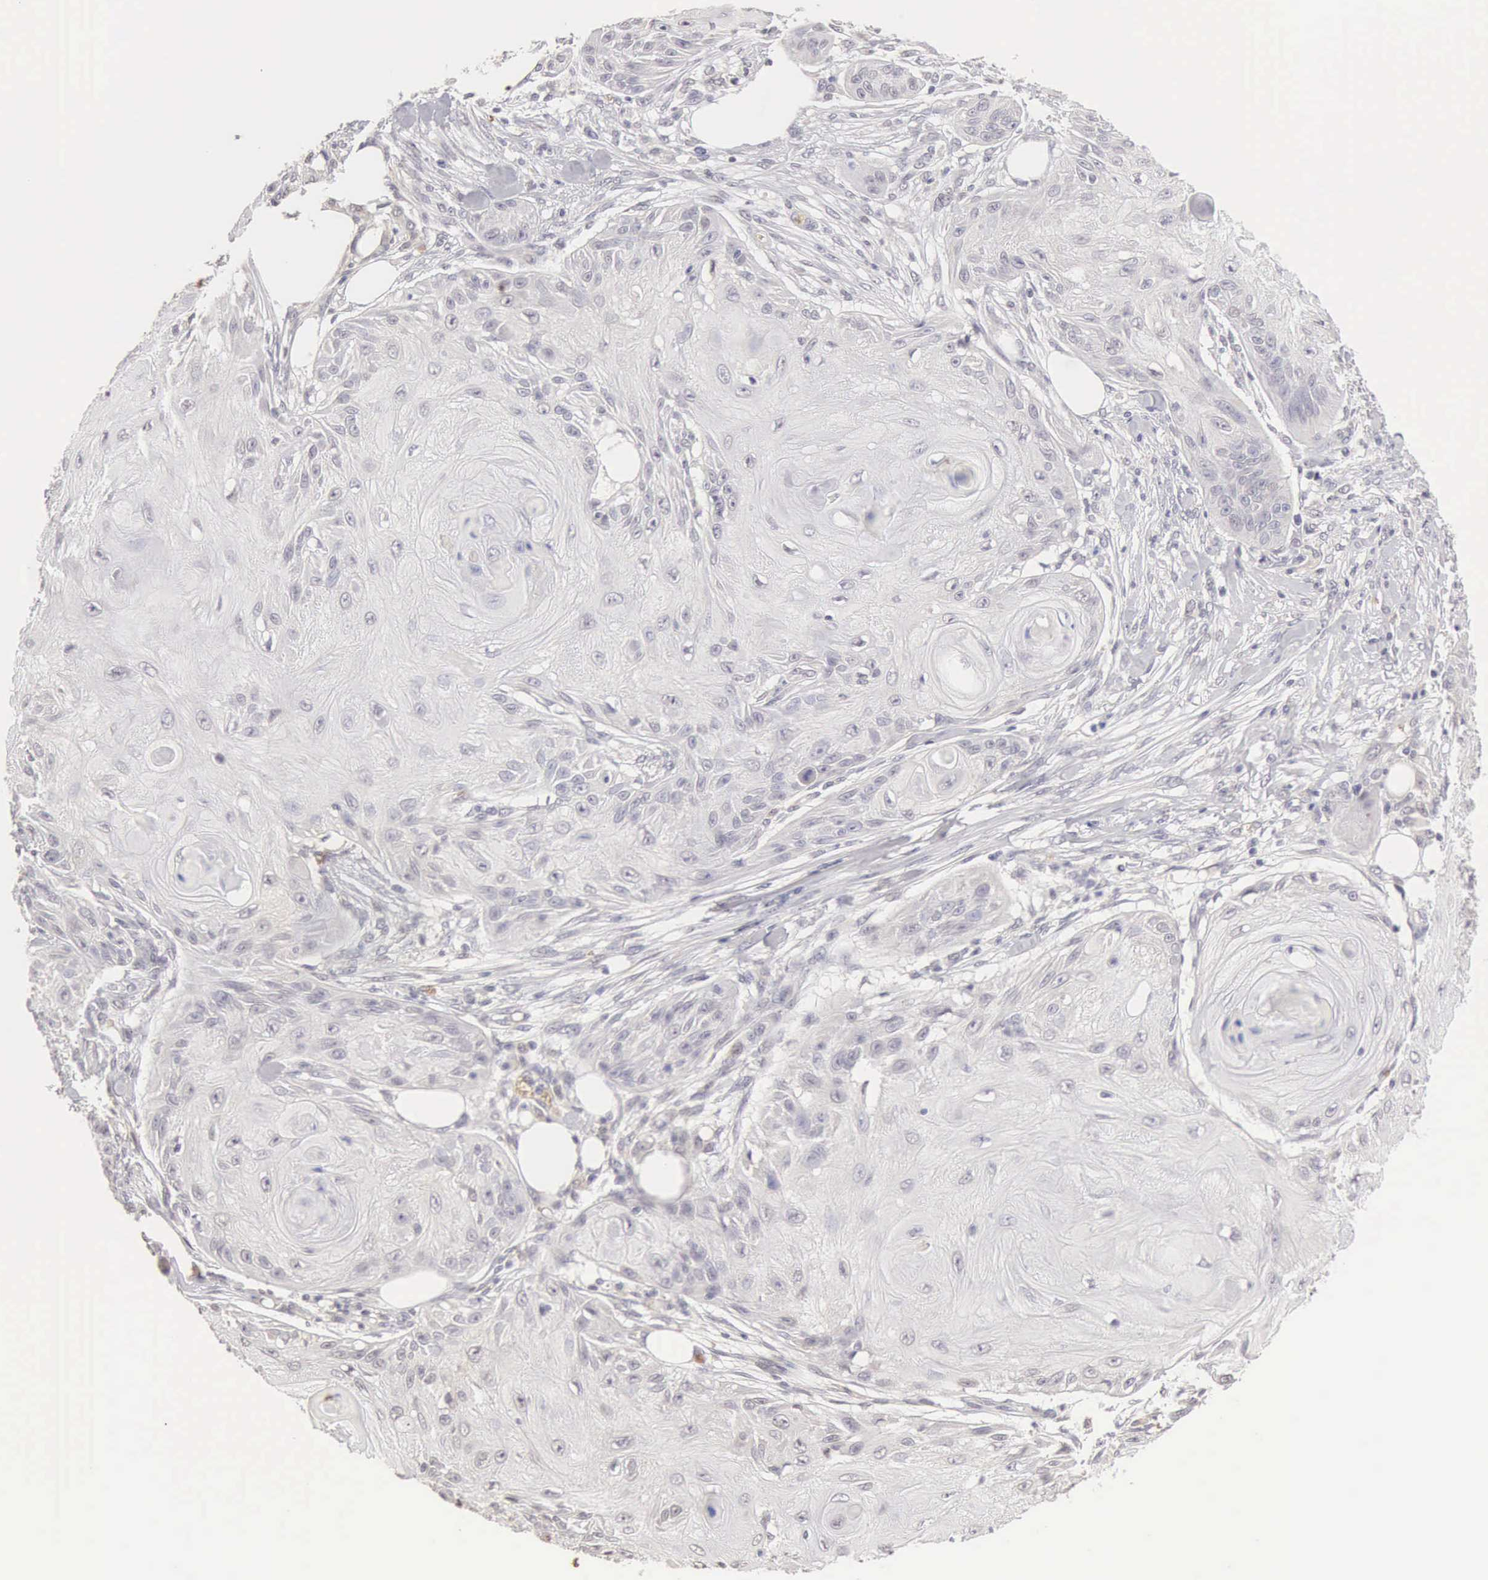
{"staining": {"intensity": "negative", "quantity": "none", "location": "none"}, "tissue": "skin cancer", "cell_type": "Tumor cells", "image_type": "cancer", "snomed": [{"axis": "morphology", "description": "Squamous cell carcinoma, NOS"}, {"axis": "topography", "description": "Skin"}], "caption": "Immunohistochemistry (IHC) micrograph of human skin squamous cell carcinoma stained for a protein (brown), which exhibits no positivity in tumor cells.", "gene": "CFI", "patient": {"sex": "female", "age": 88}}